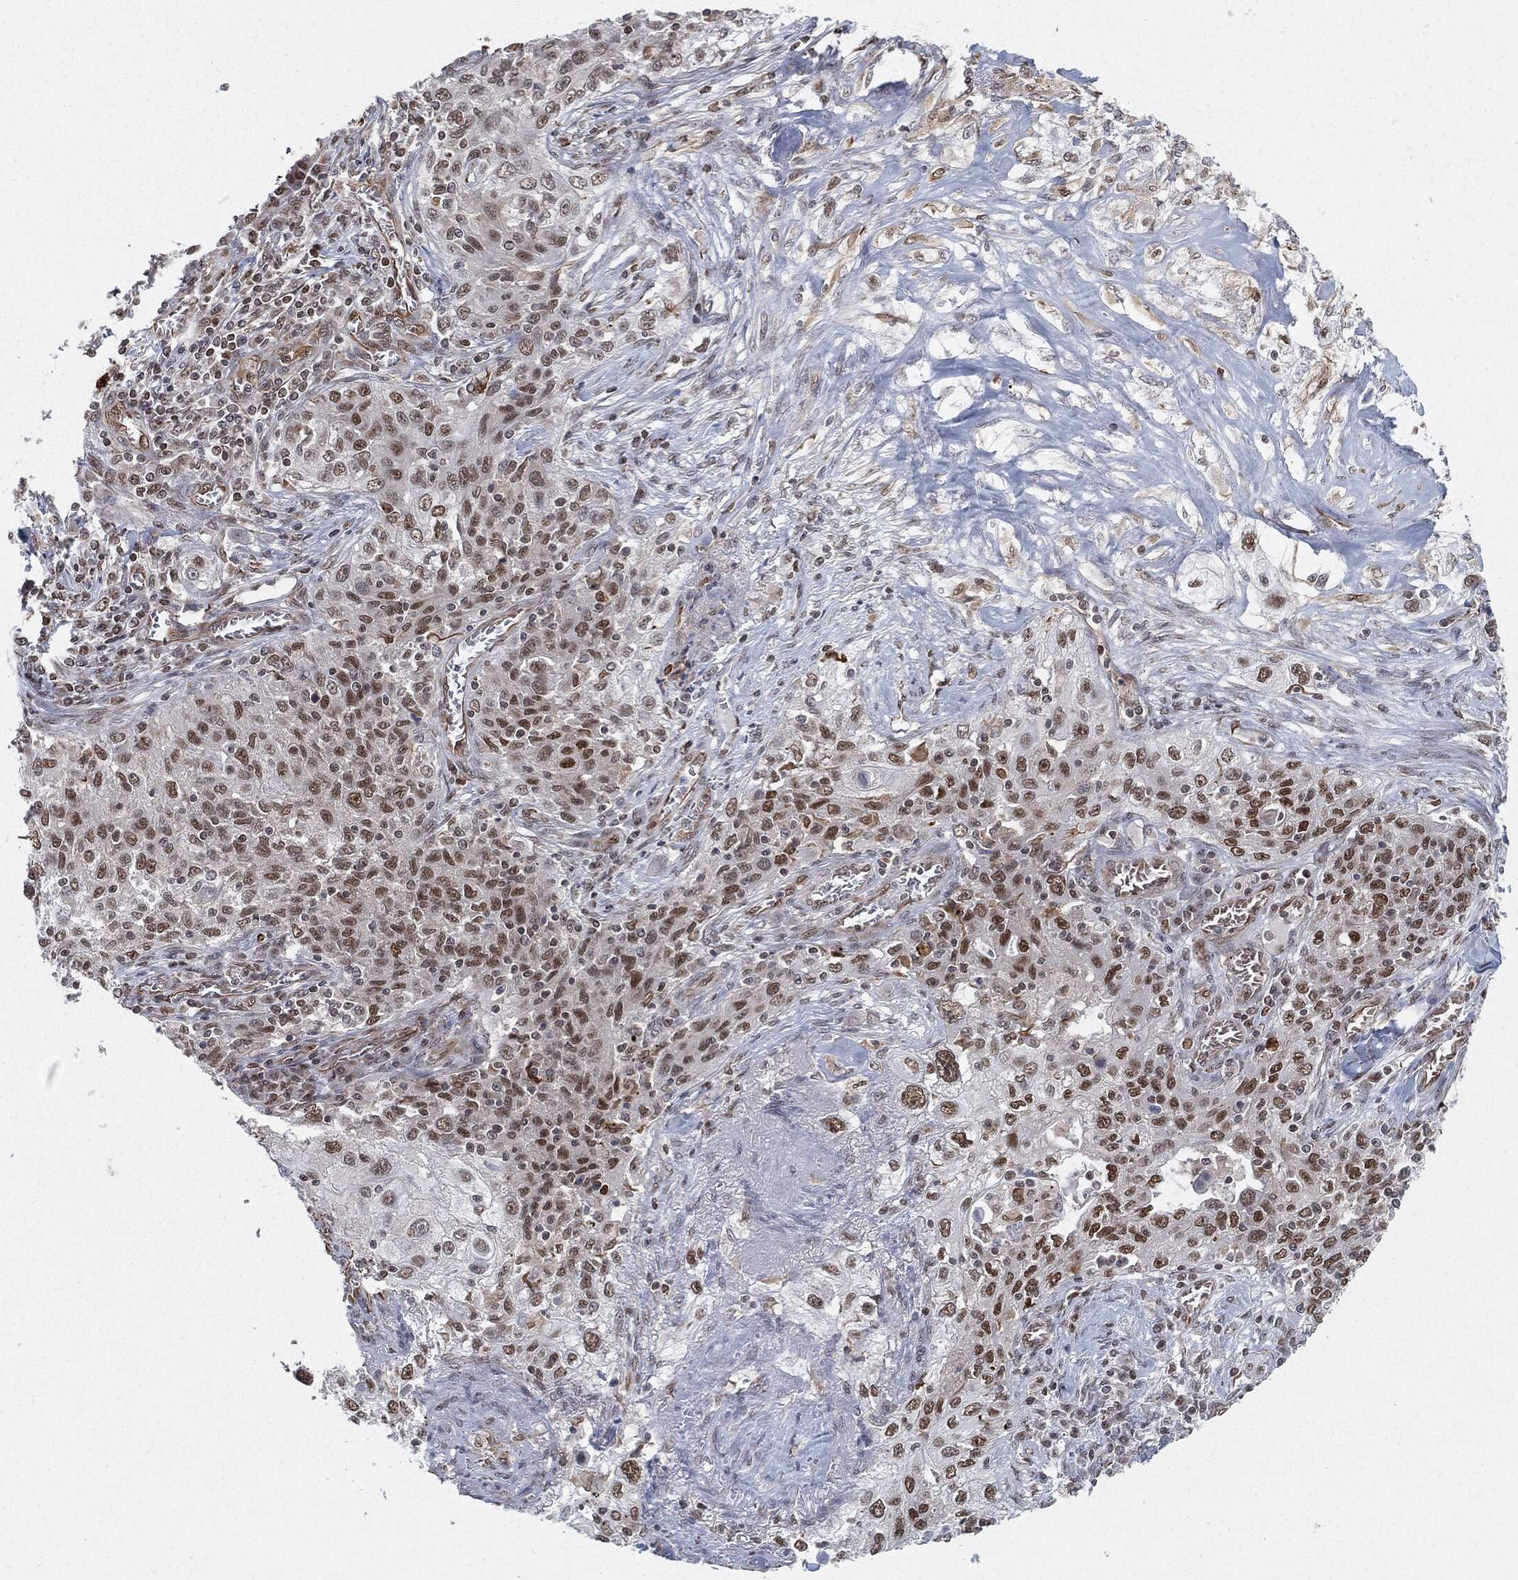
{"staining": {"intensity": "moderate", "quantity": "25%-75%", "location": "nuclear"}, "tissue": "lung cancer", "cell_type": "Tumor cells", "image_type": "cancer", "snomed": [{"axis": "morphology", "description": "Squamous cell carcinoma, NOS"}, {"axis": "topography", "description": "Lung"}], "caption": "Lung squamous cell carcinoma stained with IHC exhibits moderate nuclear positivity in about 25%-75% of tumor cells.", "gene": "TP53RK", "patient": {"sex": "female", "age": 69}}